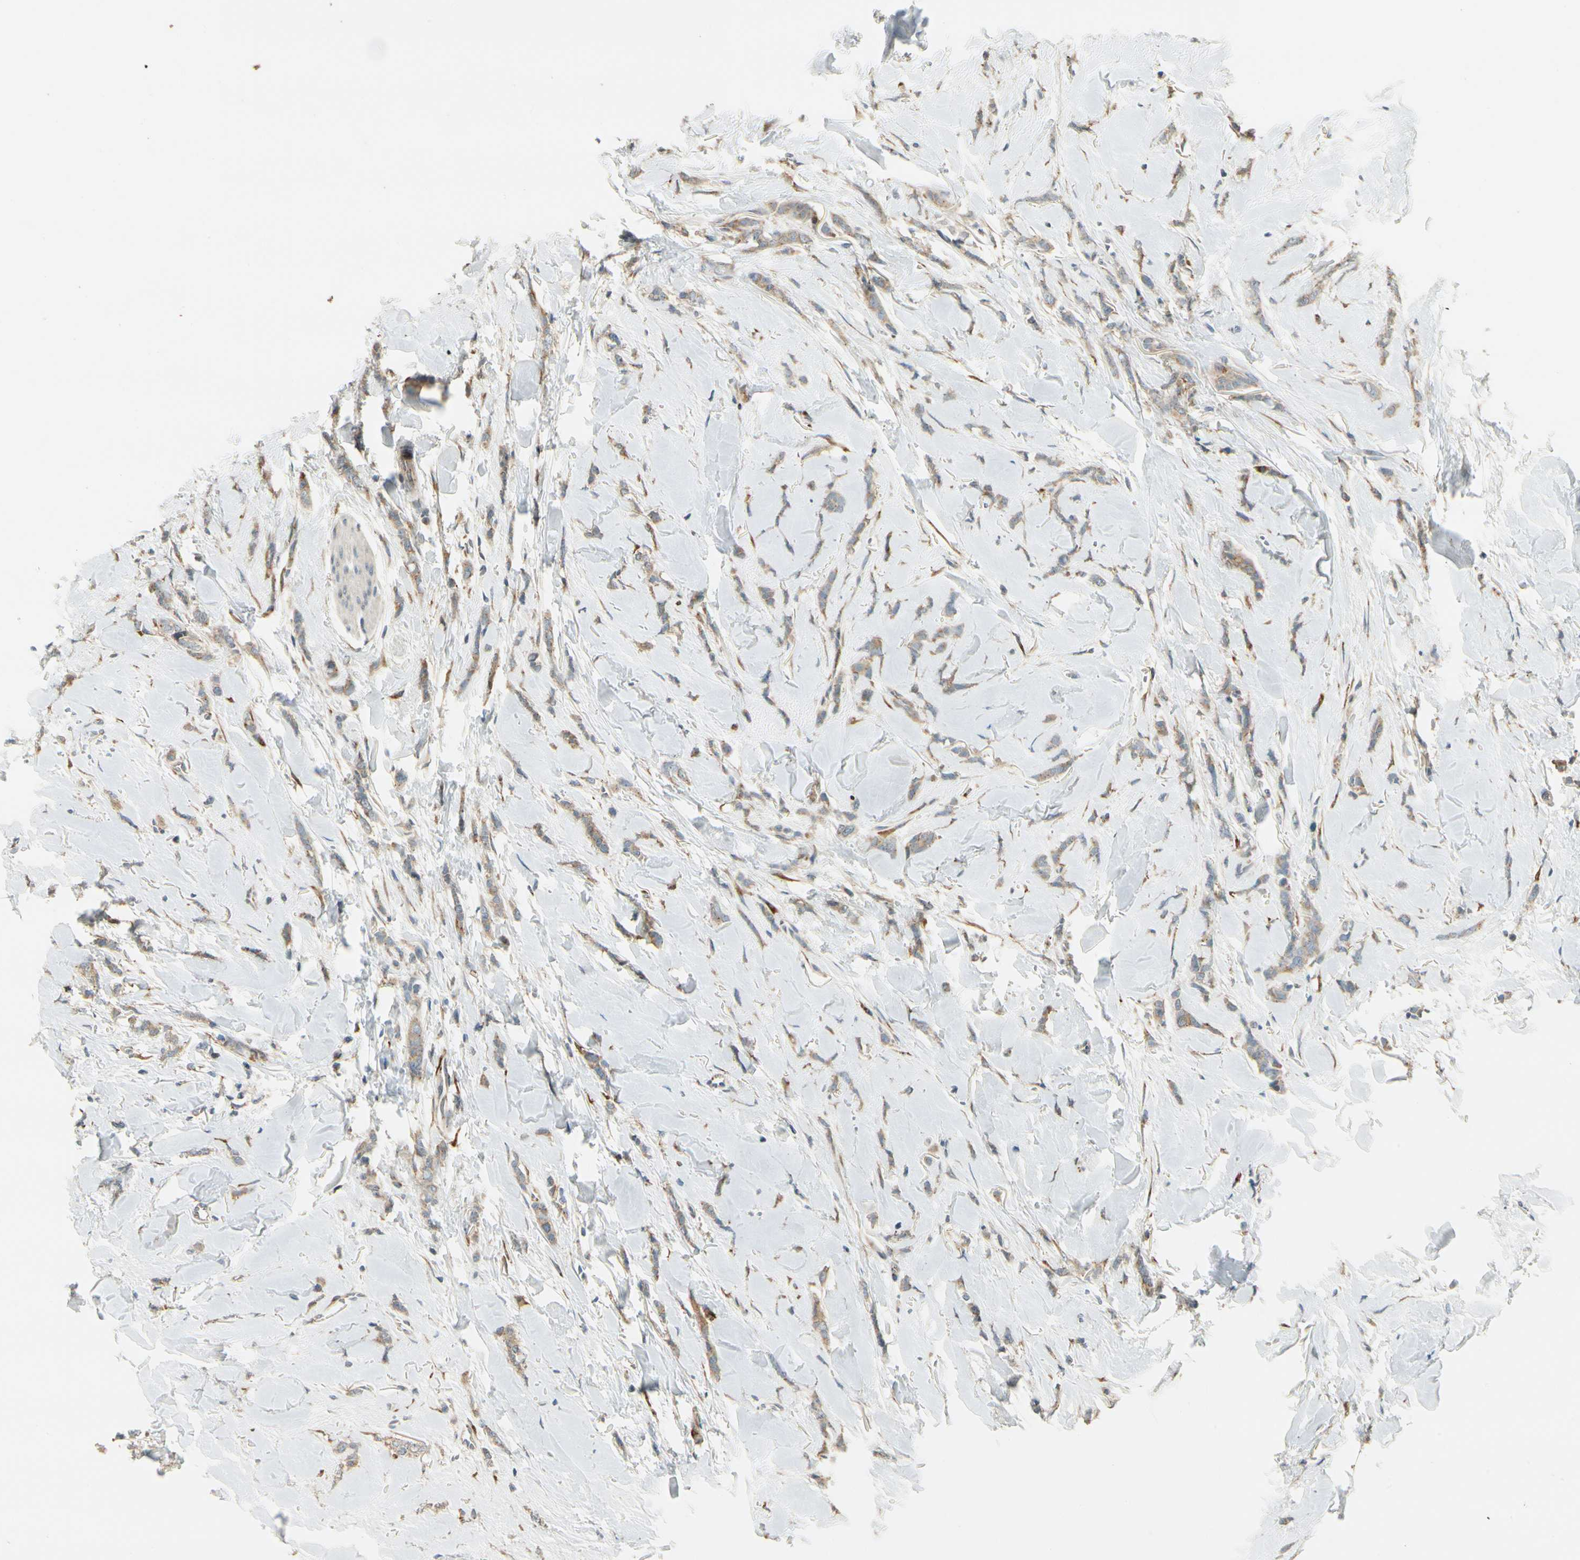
{"staining": {"intensity": "weak", "quantity": ">75%", "location": "cytoplasmic/membranous"}, "tissue": "breast cancer", "cell_type": "Tumor cells", "image_type": "cancer", "snomed": [{"axis": "morphology", "description": "Lobular carcinoma"}, {"axis": "topography", "description": "Skin"}, {"axis": "topography", "description": "Breast"}], "caption": "A photomicrograph of lobular carcinoma (breast) stained for a protein shows weak cytoplasmic/membranous brown staining in tumor cells.", "gene": "MANSC1", "patient": {"sex": "female", "age": 46}}